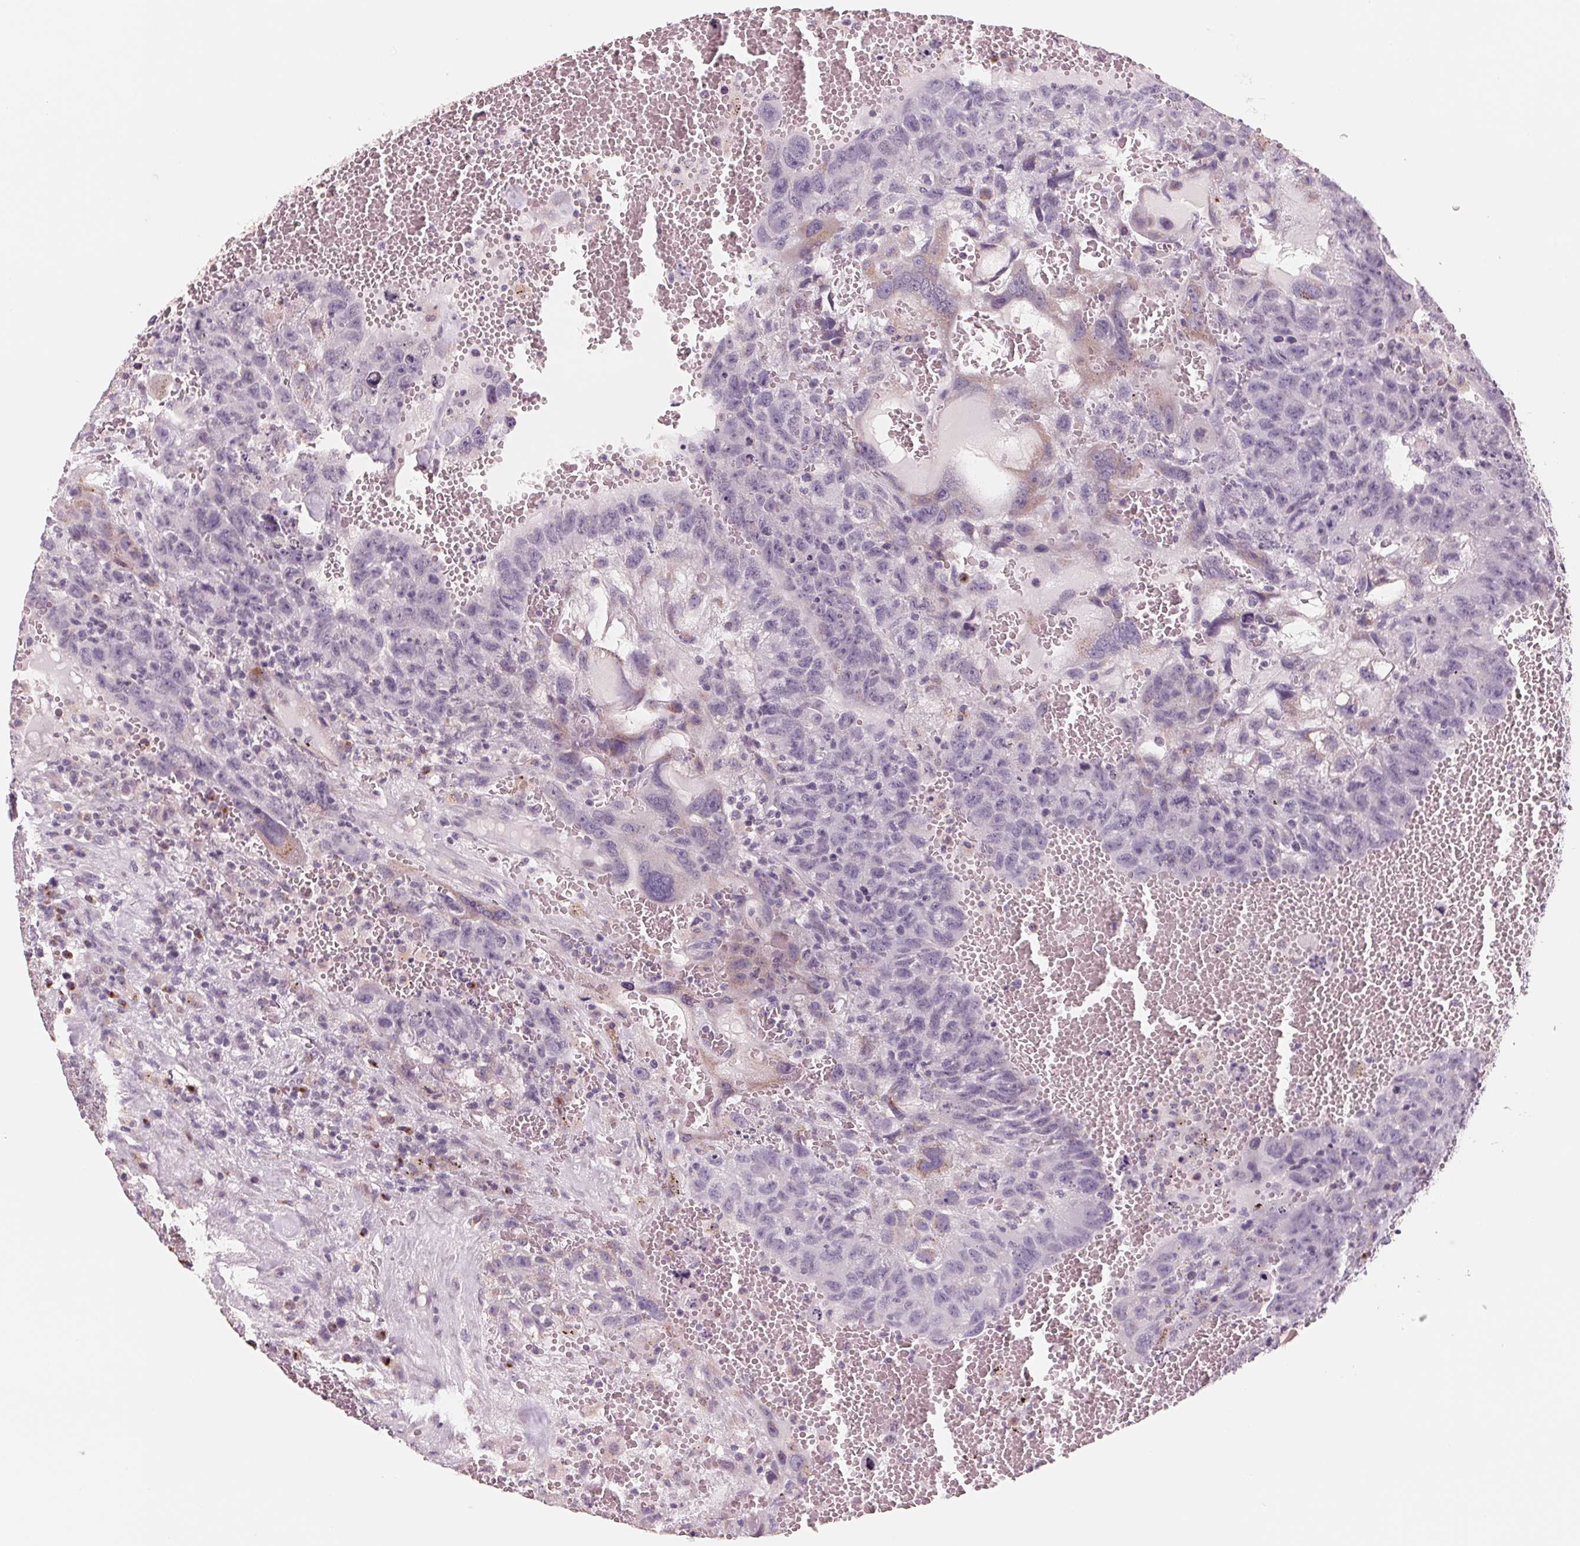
{"staining": {"intensity": "negative", "quantity": "none", "location": "none"}, "tissue": "testis cancer", "cell_type": "Tumor cells", "image_type": "cancer", "snomed": [{"axis": "morphology", "description": "Carcinoma, Embryonal, NOS"}, {"axis": "topography", "description": "Testis"}], "caption": "There is no significant staining in tumor cells of testis cancer. (Brightfield microscopy of DAB immunohistochemistry (IHC) at high magnification).", "gene": "IL9R", "patient": {"sex": "male", "age": 26}}